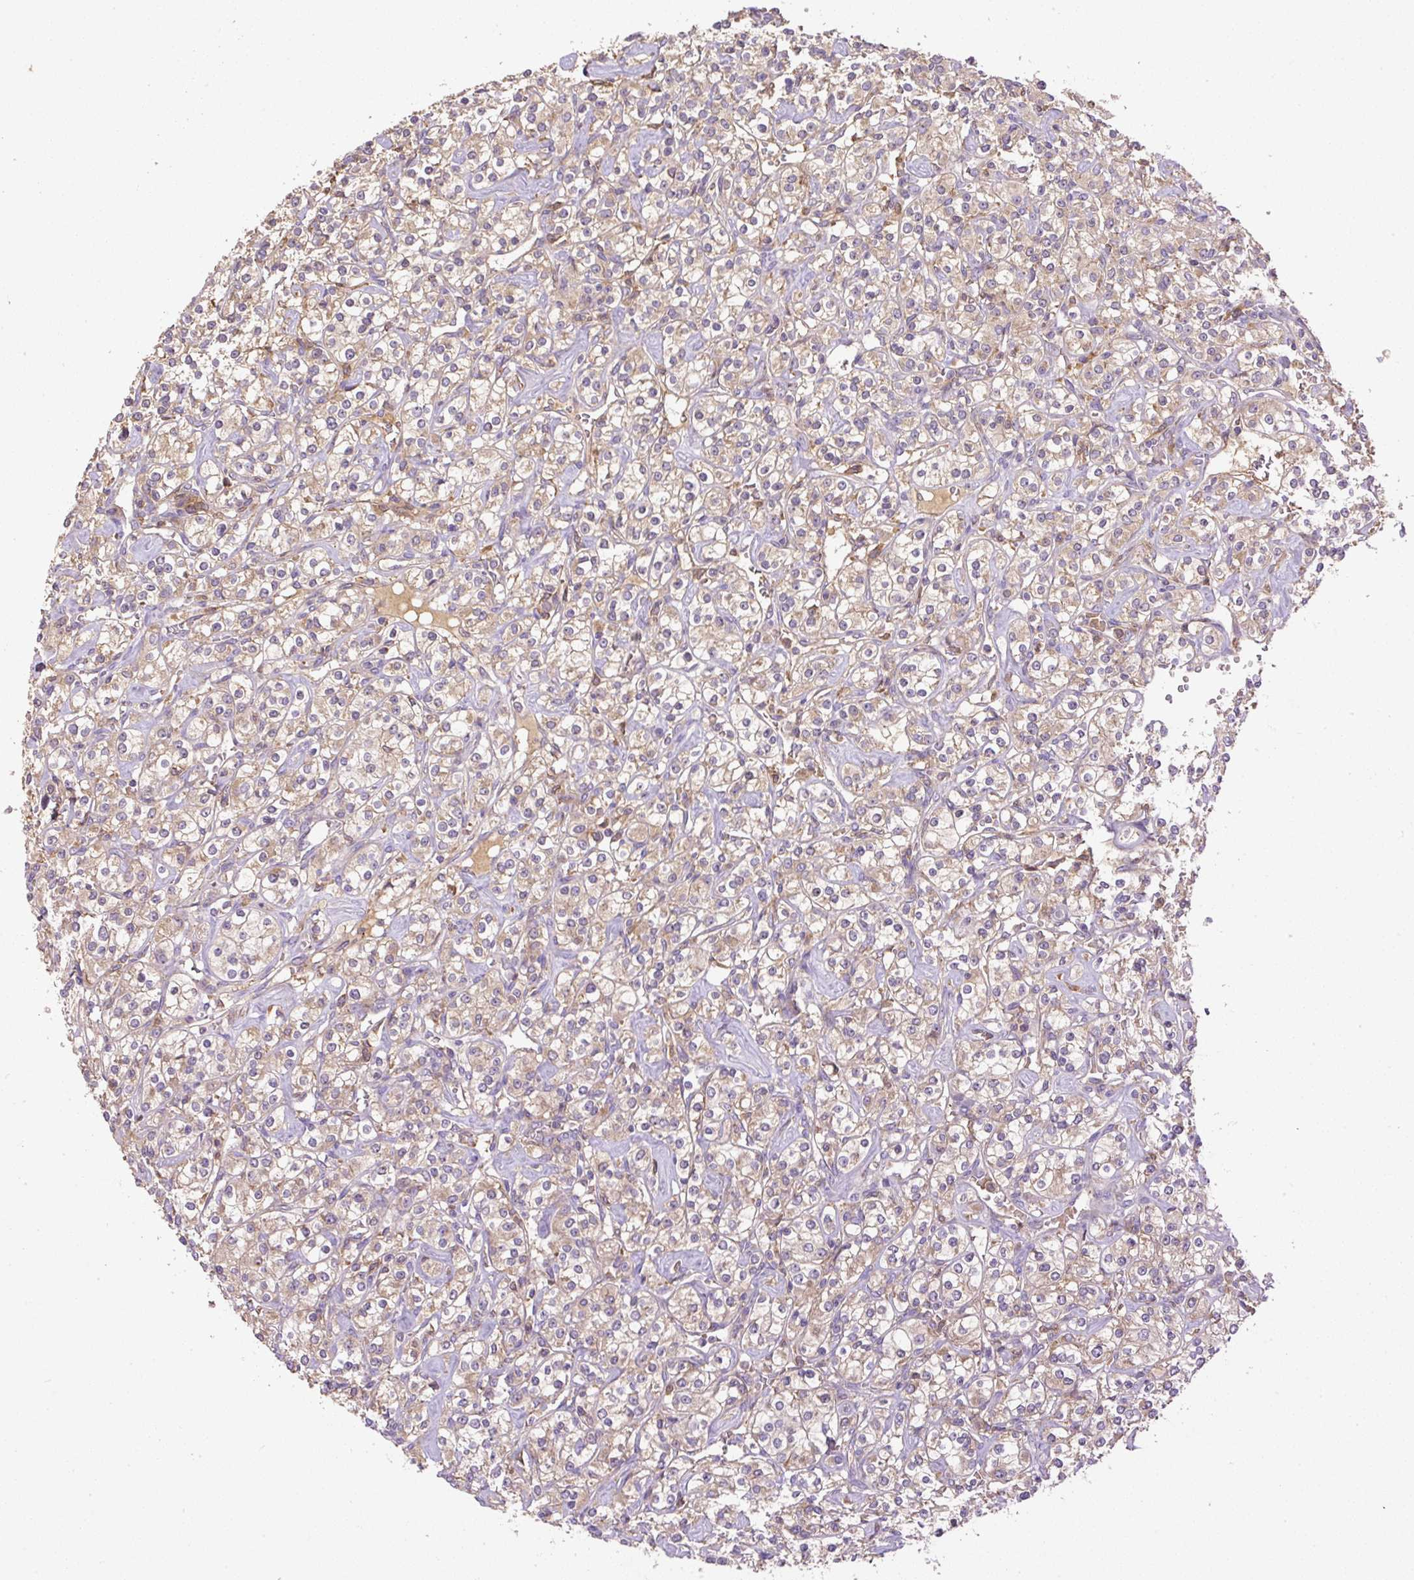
{"staining": {"intensity": "weak", "quantity": "<25%", "location": "cytoplasmic/membranous"}, "tissue": "renal cancer", "cell_type": "Tumor cells", "image_type": "cancer", "snomed": [{"axis": "morphology", "description": "Adenocarcinoma, NOS"}, {"axis": "topography", "description": "Kidney"}], "caption": "Immunohistochemical staining of human adenocarcinoma (renal) displays no significant expression in tumor cells.", "gene": "DAPK1", "patient": {"sex": "male", "age": 77}}